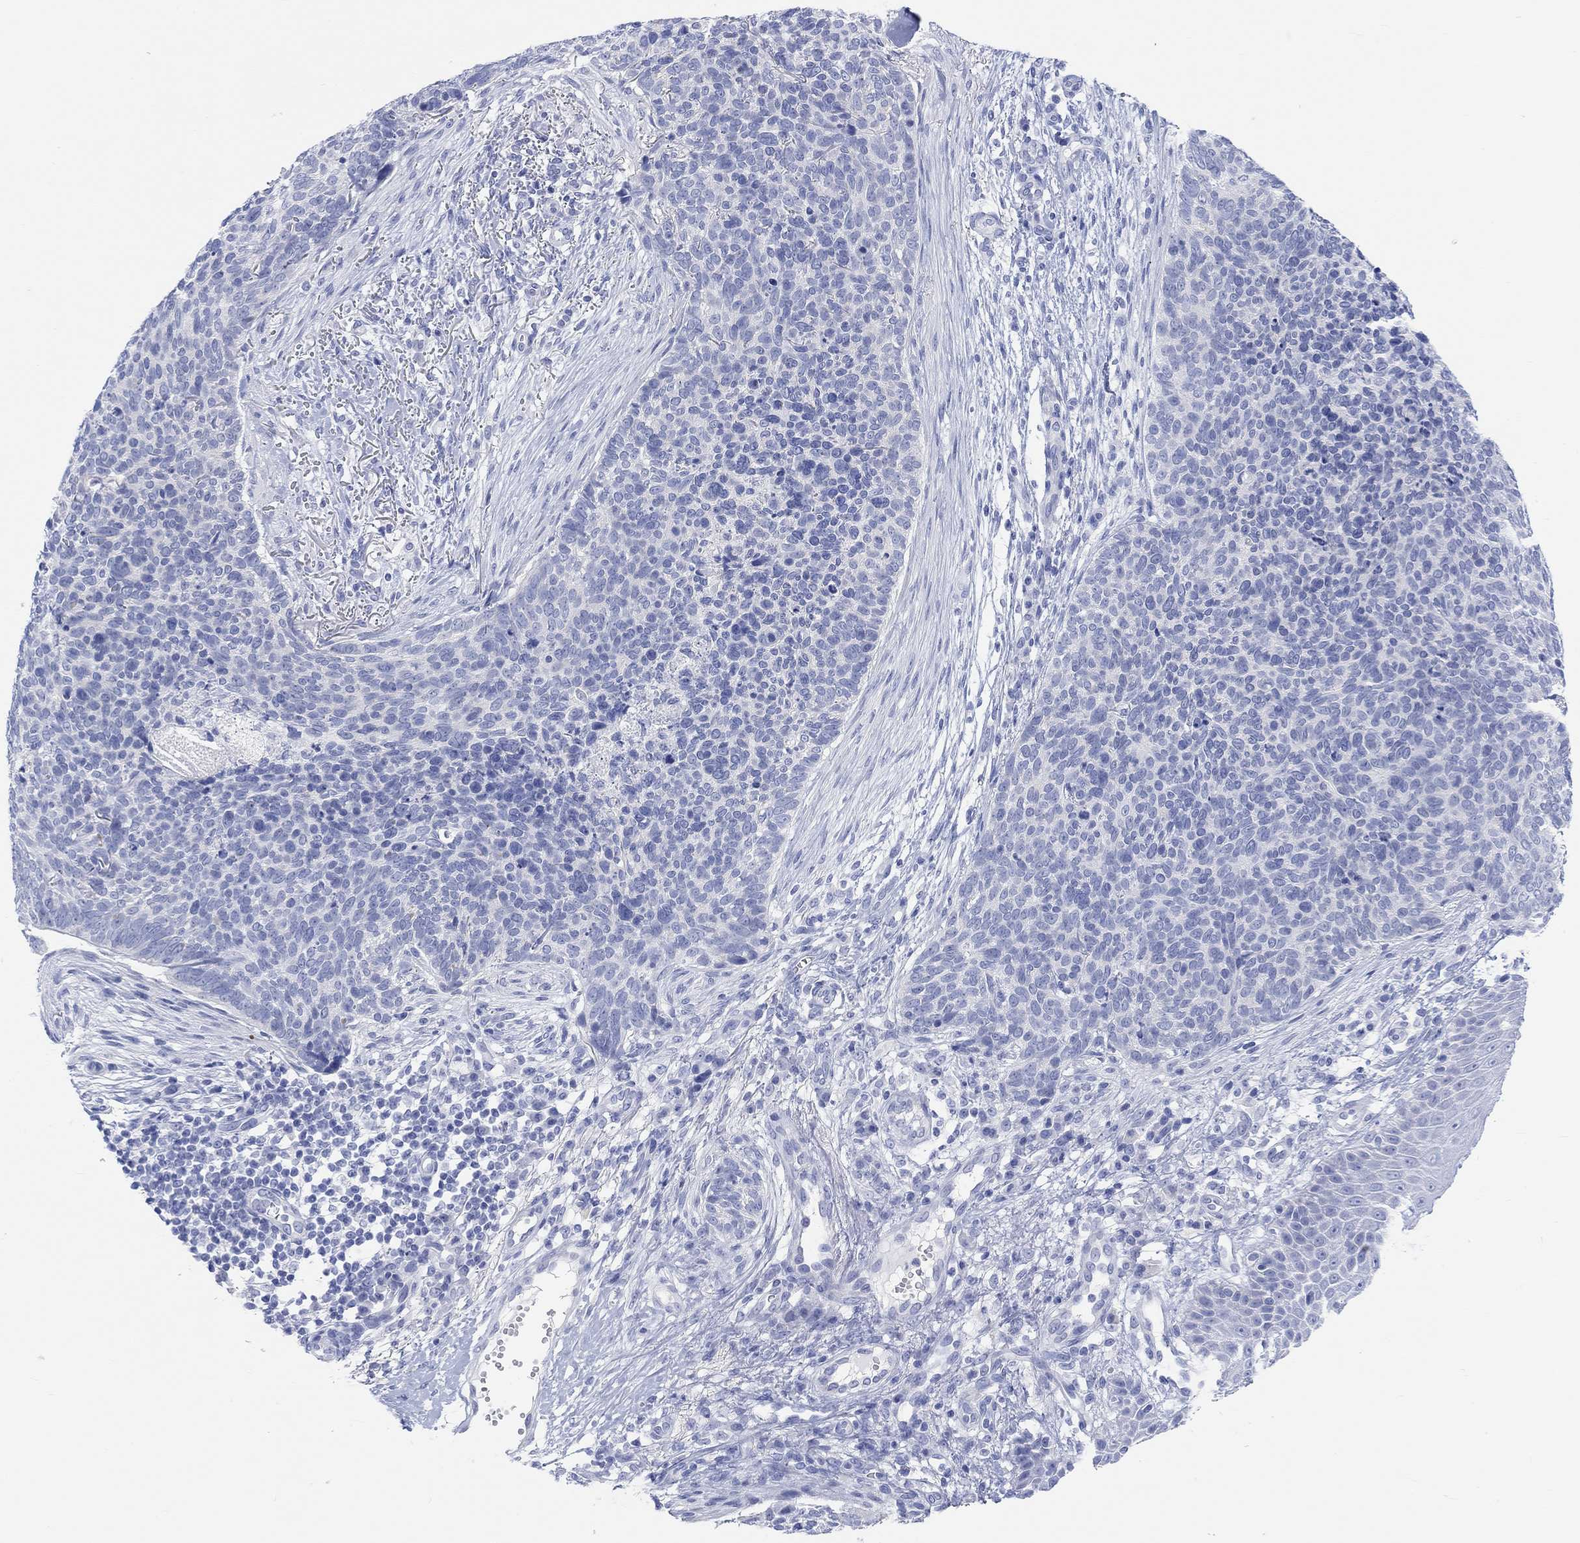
{"staining": {"intensity": "negative", "quantity": "none", "location": "none"}, "tissue": "skin cancer", "cell_type": "Tumor cells", "image_type": "cancer", "snomed": [{"axis": "morphology", "description": "Basal cell carcinoma"}, {"axis": "topography", "description": "Skin"}], "caption": "There is no significant expression in tumor cells of skin cancer.", "gene": "XIRP2", "patient": {"sex": "male", "age": 64}}